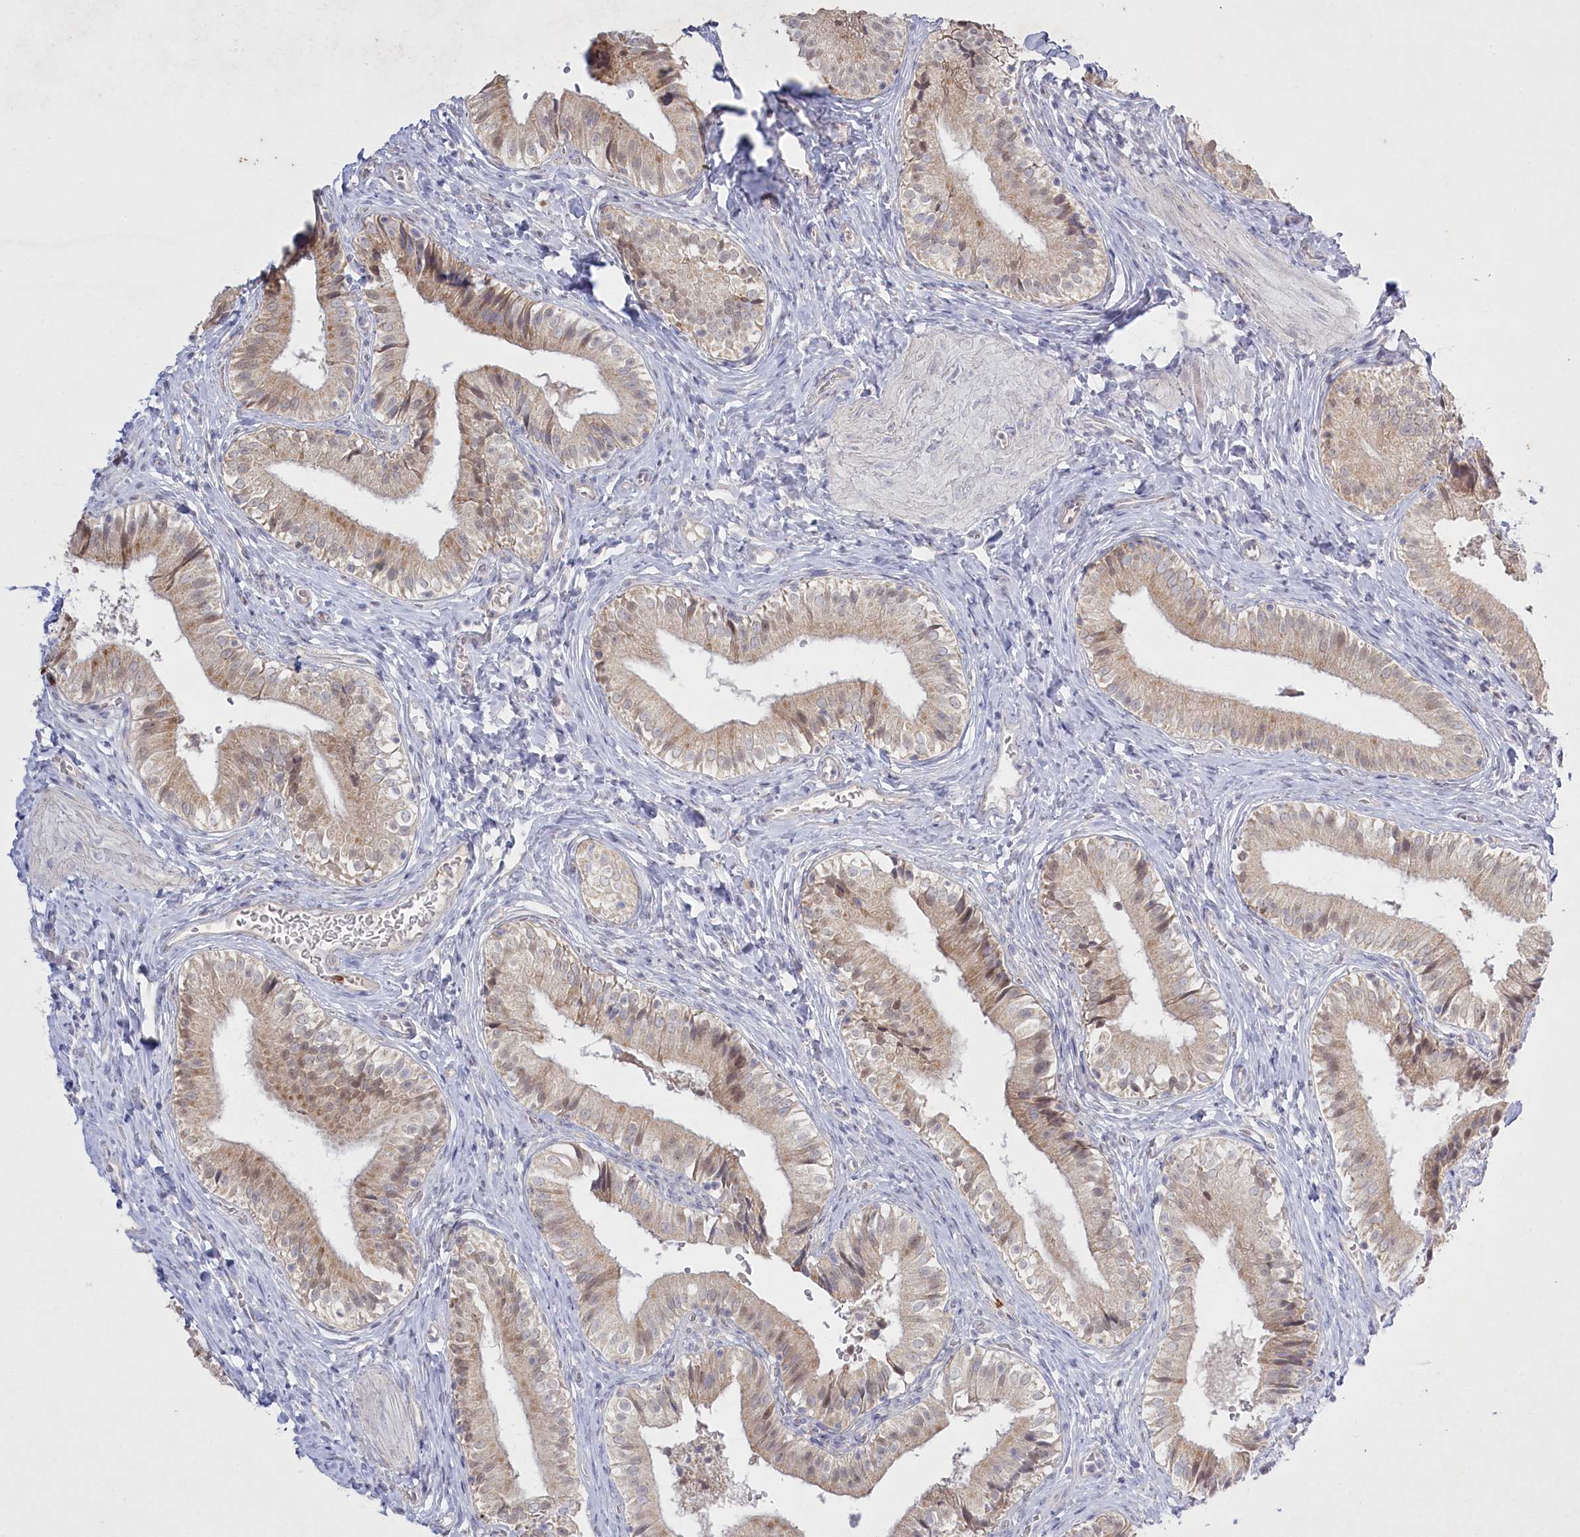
{"staining": {"intensity": "weak", "quantity": ">75%", "location": "cytoplasmic/membranous,nuclear"}, "tissue": "gallbladder", "cell_type": "Glandular cells", "image_type": "normal", "snomed": [{"axis": "morphology", "description": "Normal tissue, NOS"}, {"axis": "topography", "description": "Gallbladder"}], "caption": "Normal gallbladder exhibits weak cytoplasmic/membranous,nuclear positivity in about >75% of glandular cells (Brightfield microscopy of DAB IHC at high magnification)..", "gene": "ABITRAM", "patient": {"sex": "female", "age": 47}}